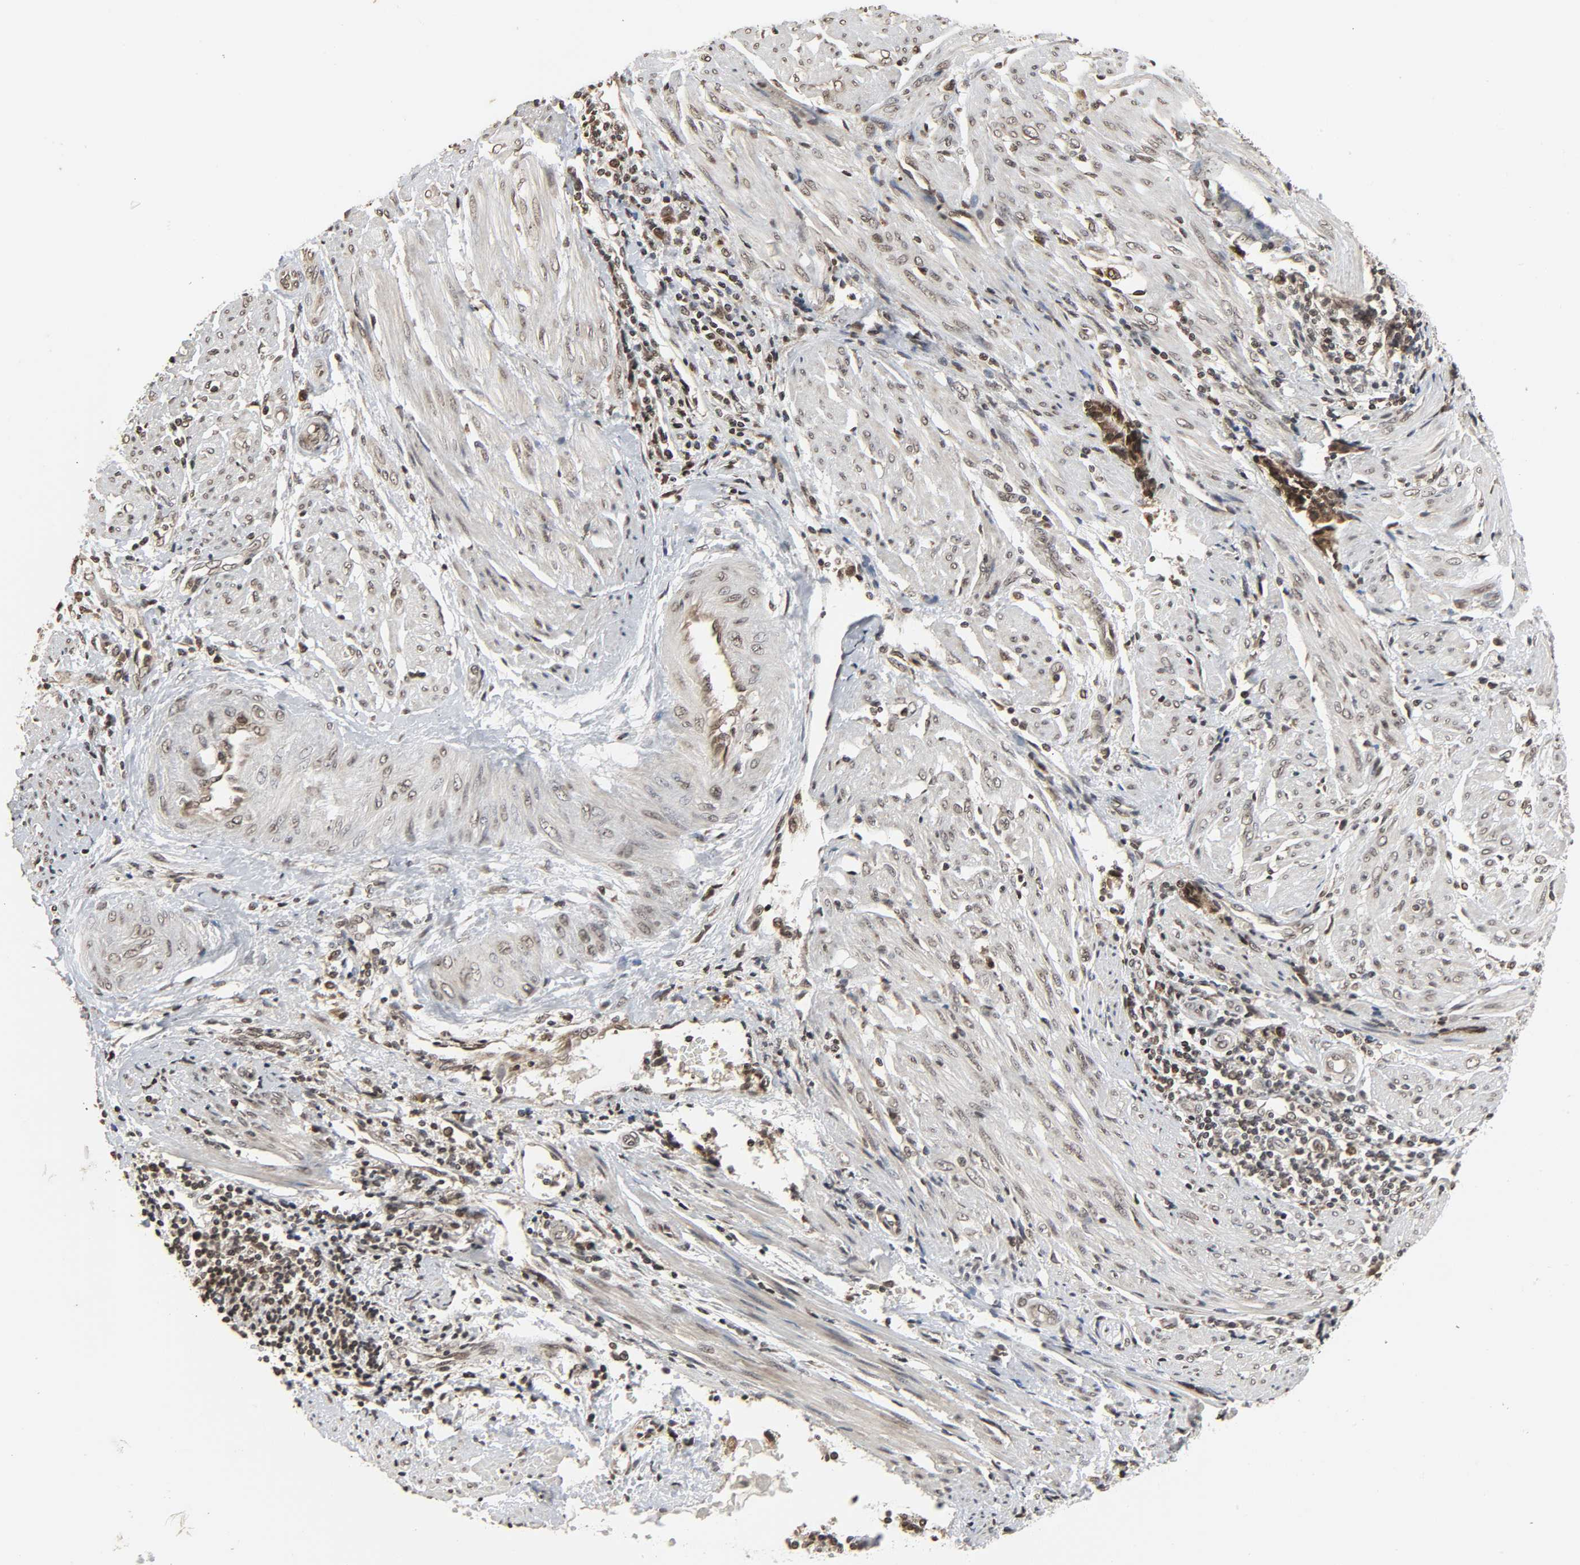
{"staining": {"intensity": "weak", "quantity": "25%-75%", "location": "nuclear"}, "tissue": "endometrial cancer", "cell_type": "Tumor cells", "image_type": "cancer", "snomed": [{"axis": "morphology", "description": "Adenocarcinoma, NOS"}, {"axis": "topography", "description": "Uterus"}, {"axis": "topography", "description": "Endometrium"}], "caption": "Adenocarcinoma (endometrial) stained with immunohistochemistry demonstrates weak nuclear expression in about 25%-75% of tumor cells.", "gene": "XRCC1", "patient": {"sex": "female", "age": 70}}